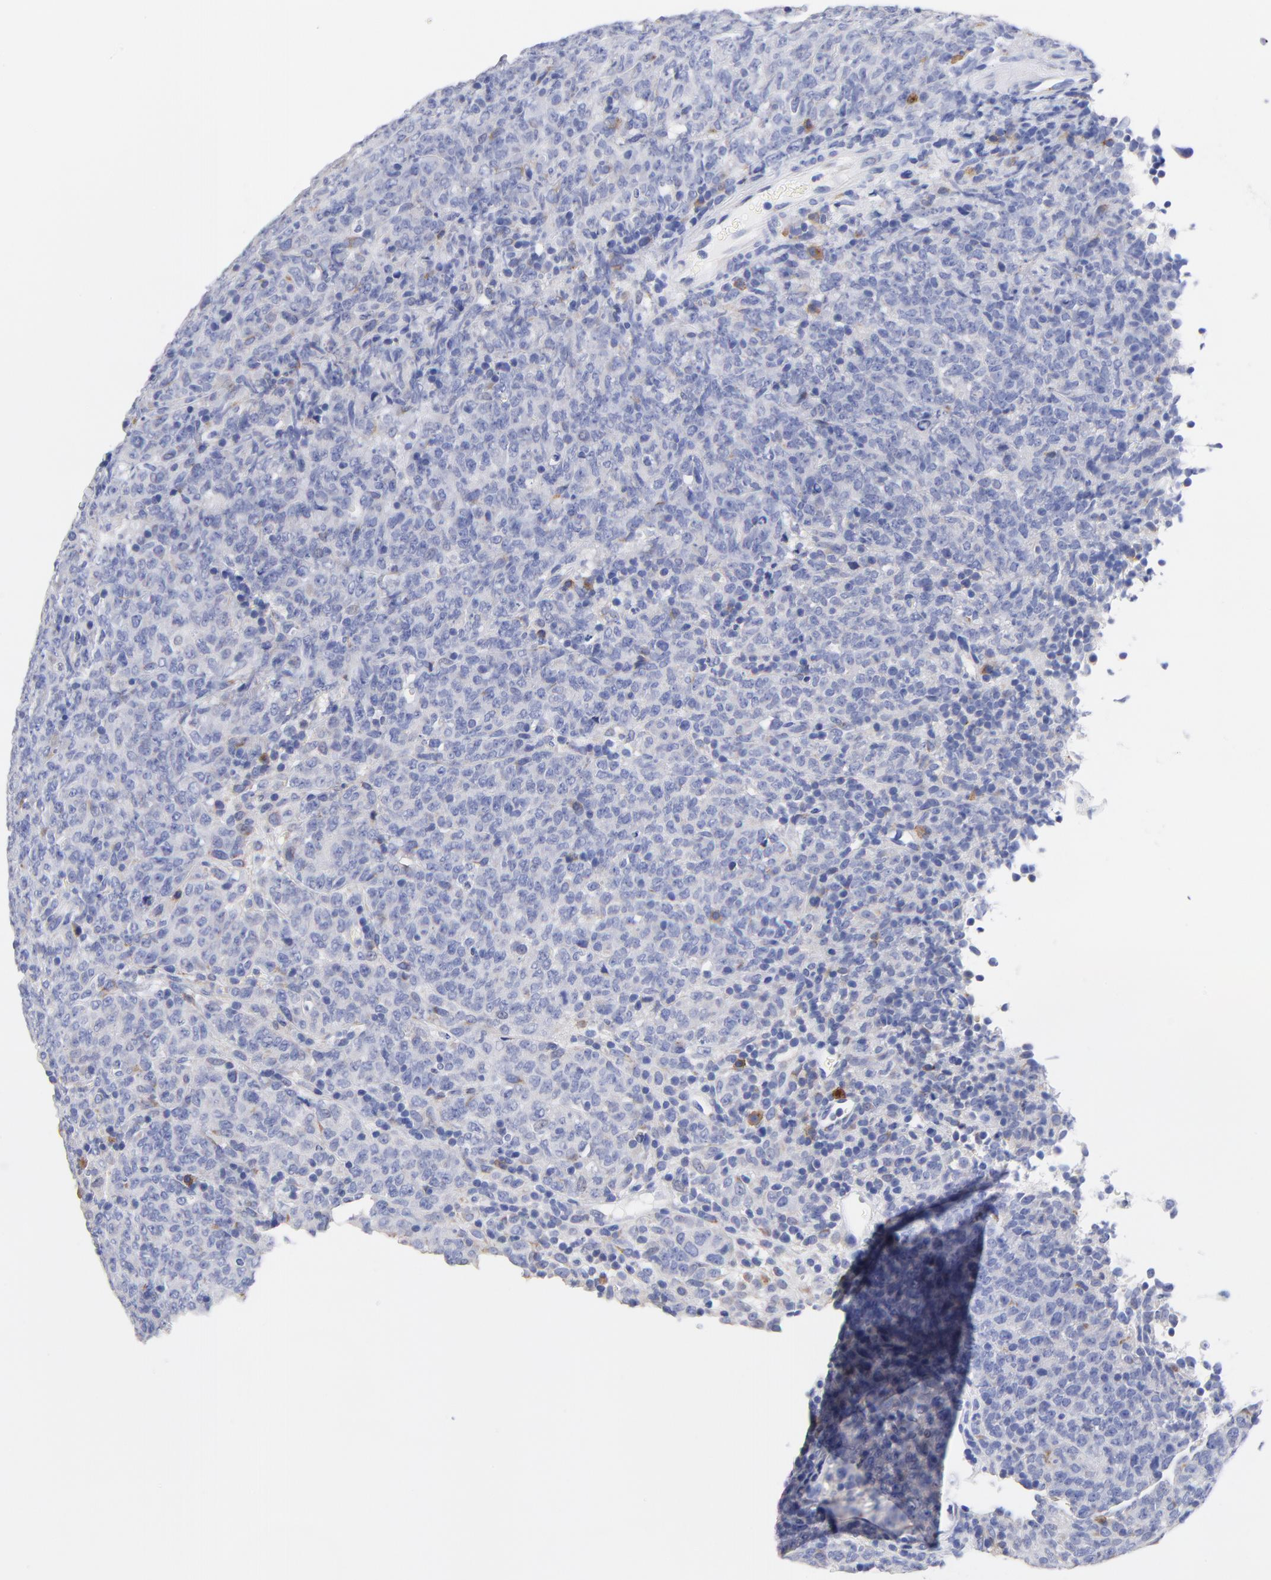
{"staining": {"intensity": "moderate", "quantity": "<25%", "location": "cytoplasmic/membranous"}, "tissue": "lymphoma", "cell_type": "Tumor cells", "image_type": "cancer", "snomed": [{"axis": "morphology", "description": "Malignant lymphoma, non-Hodgkin's type, High grade"}, {"axis": "topography", "description": "Tonsil"}], "caption": "Lymphoma stained with a brown dye reveals moderate cytoplasmic/membranous positive positivity in approximately <25% of tumor cells.", "gene": "LAX1", "patient": {"sex": "female", "age": 36}}